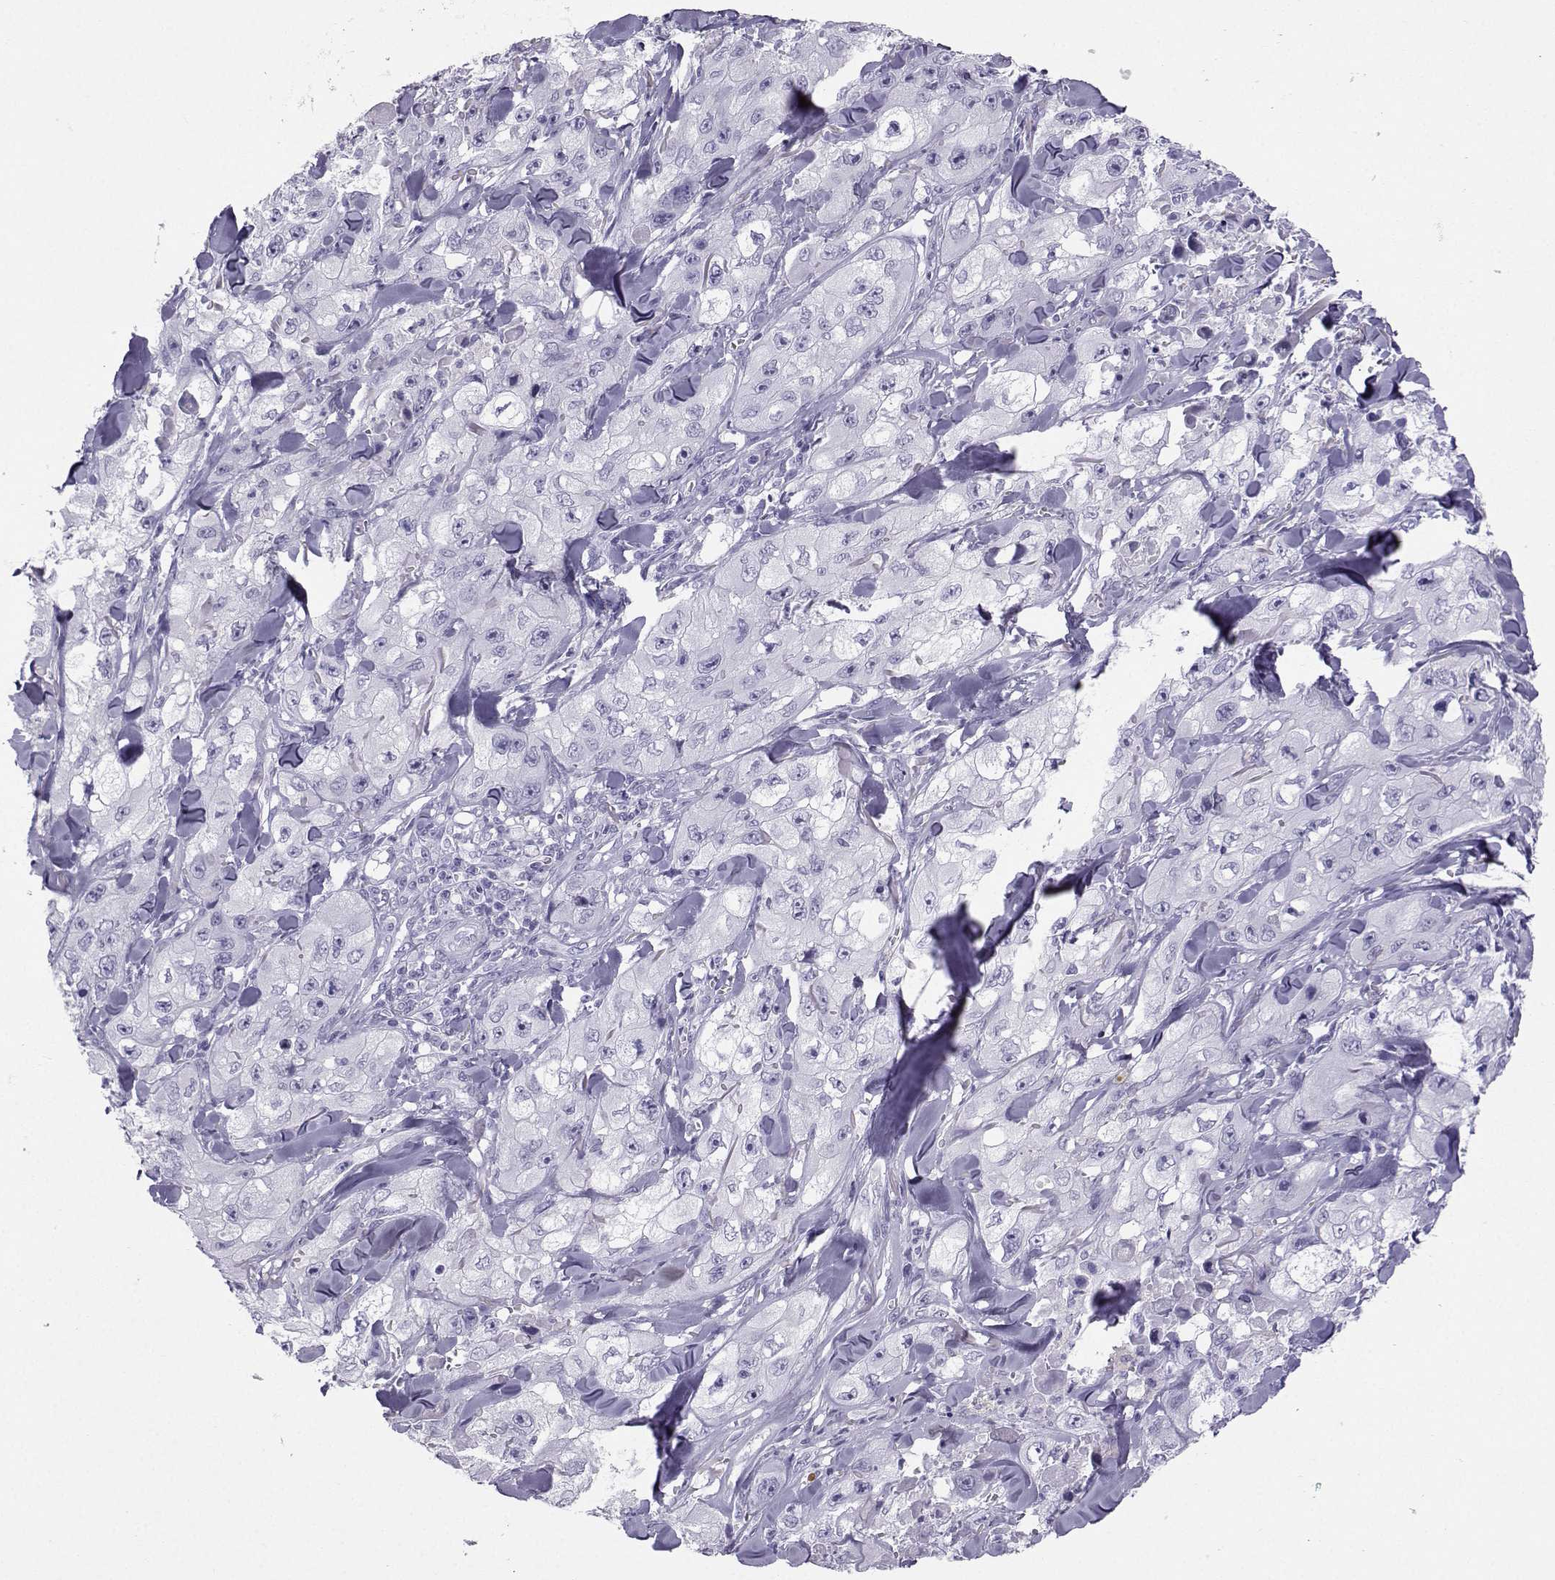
{"staining": {"intensity": "negative", "quantity": "none", "location": "none"}, "tissue": "skin cancer", "cell_type": "Tumor cells", "image_type": "cancer", "snomed": [{"axis": "morphology", "description": "Squamous cell carcinoma, NOS"}, {"axis": "topography", "description": "Skin"}, {"axis": "topography", "description": "Subcutis"}], "caption": "DAB (3,3'-diaminobenzidine) immunohistochemical staining of skin cancer (squamous cell carcinoma) shows no significant expression in tumor cells.", "gene": "NEFL", "patient": {"sex": "male", "age": 73}}